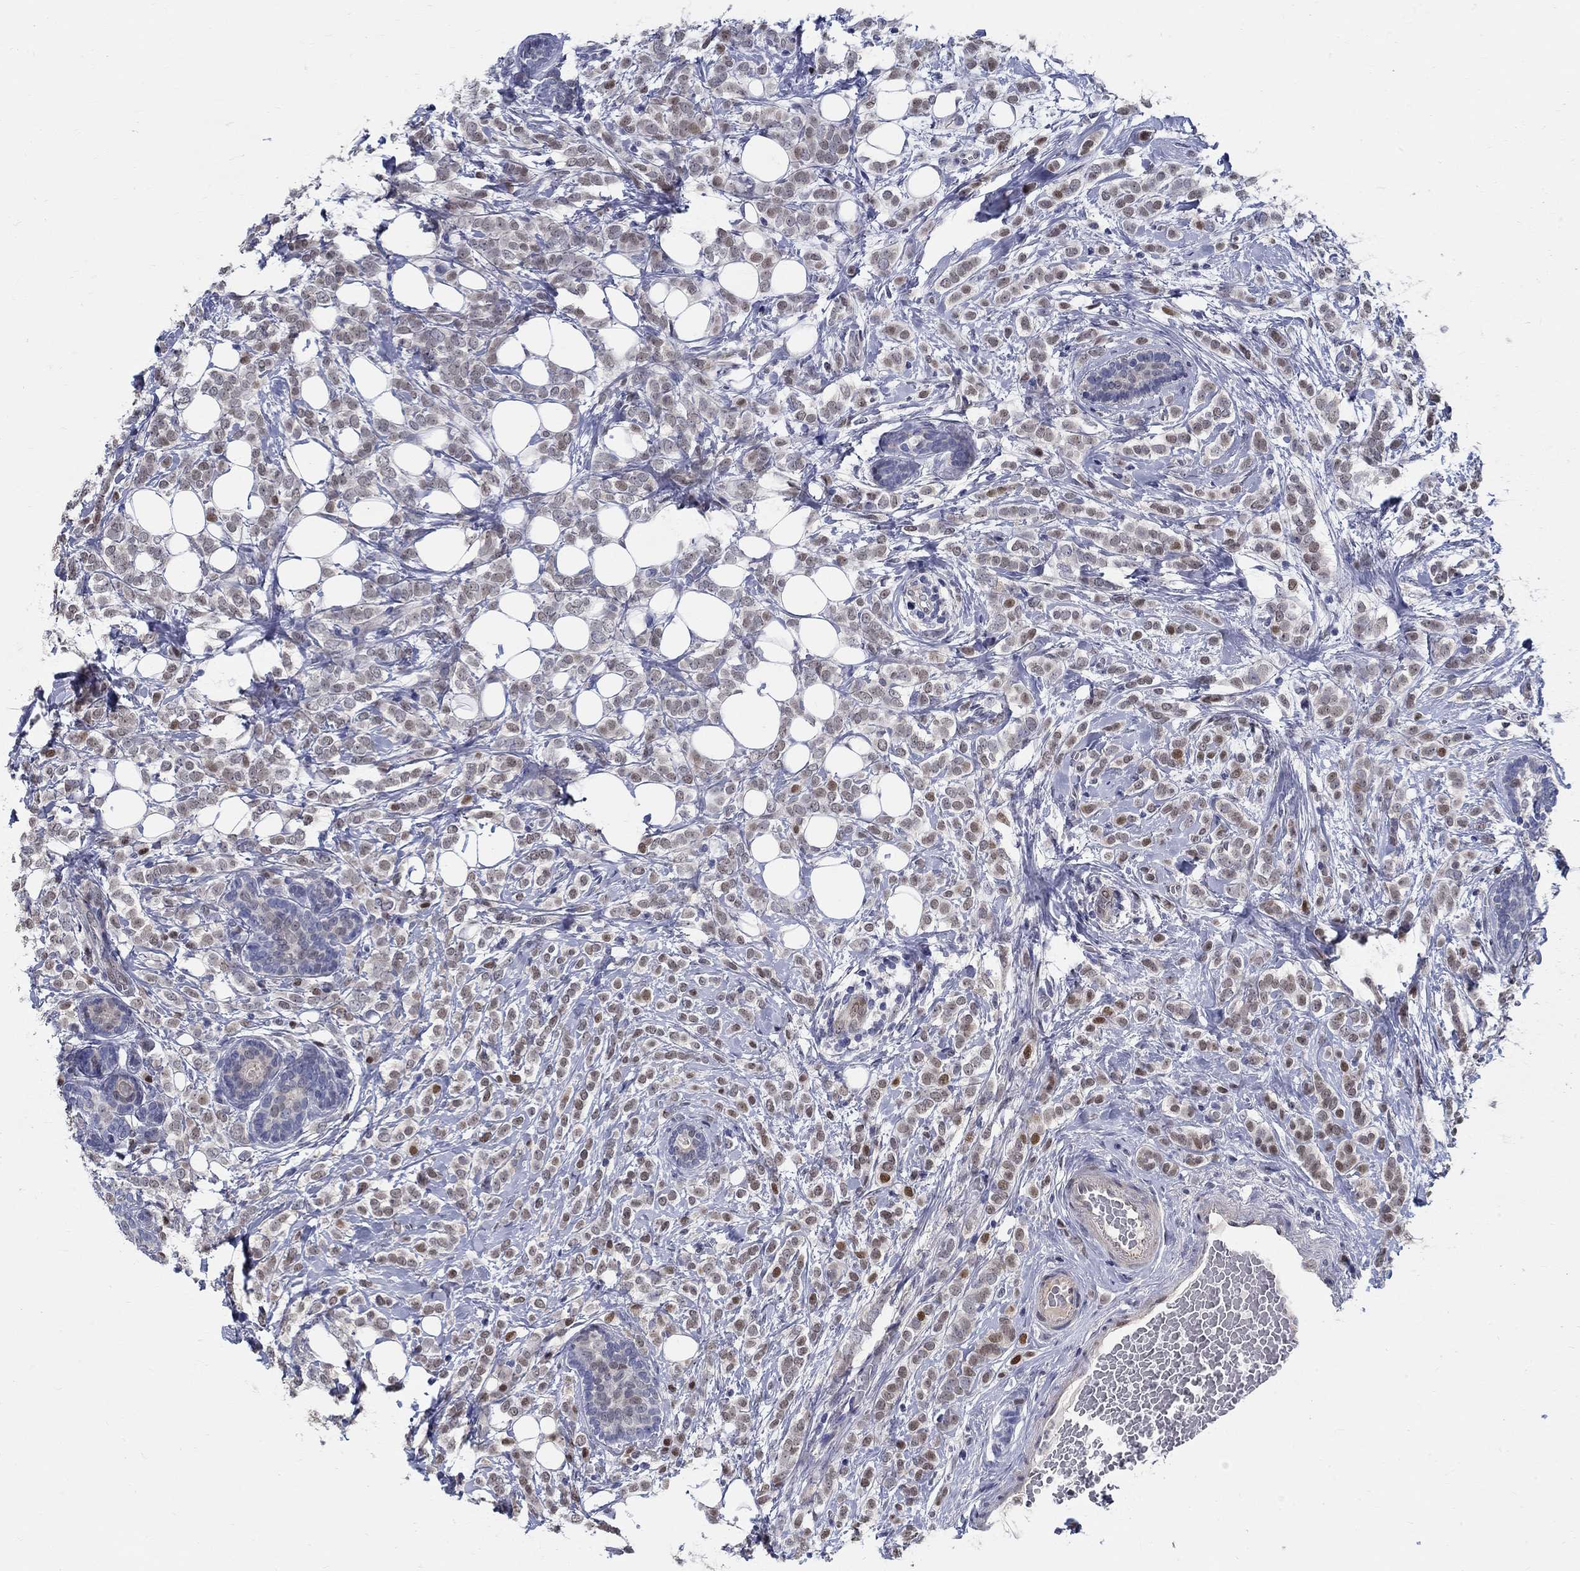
{"staining": {"intensity": "strong", "quantity": "<25%", "location": "nuclear"}, "tissue": "breast cancer", "cell_type": "Tumor cells", "image_type": "cancer", "snomed": [{"axis": "morphology", "description": "Lobular carcinoma"}, {"axis": "topography", "description": "Breast"}], "caption": "Approximately <25% of tumor cells in human lobular carcinoma (breast) display strong nuclear protein positivity as visualized by brown immunohistochemical staining.", "gene": "C16orf46", "patient": {"sex": "female", "age": 49}}